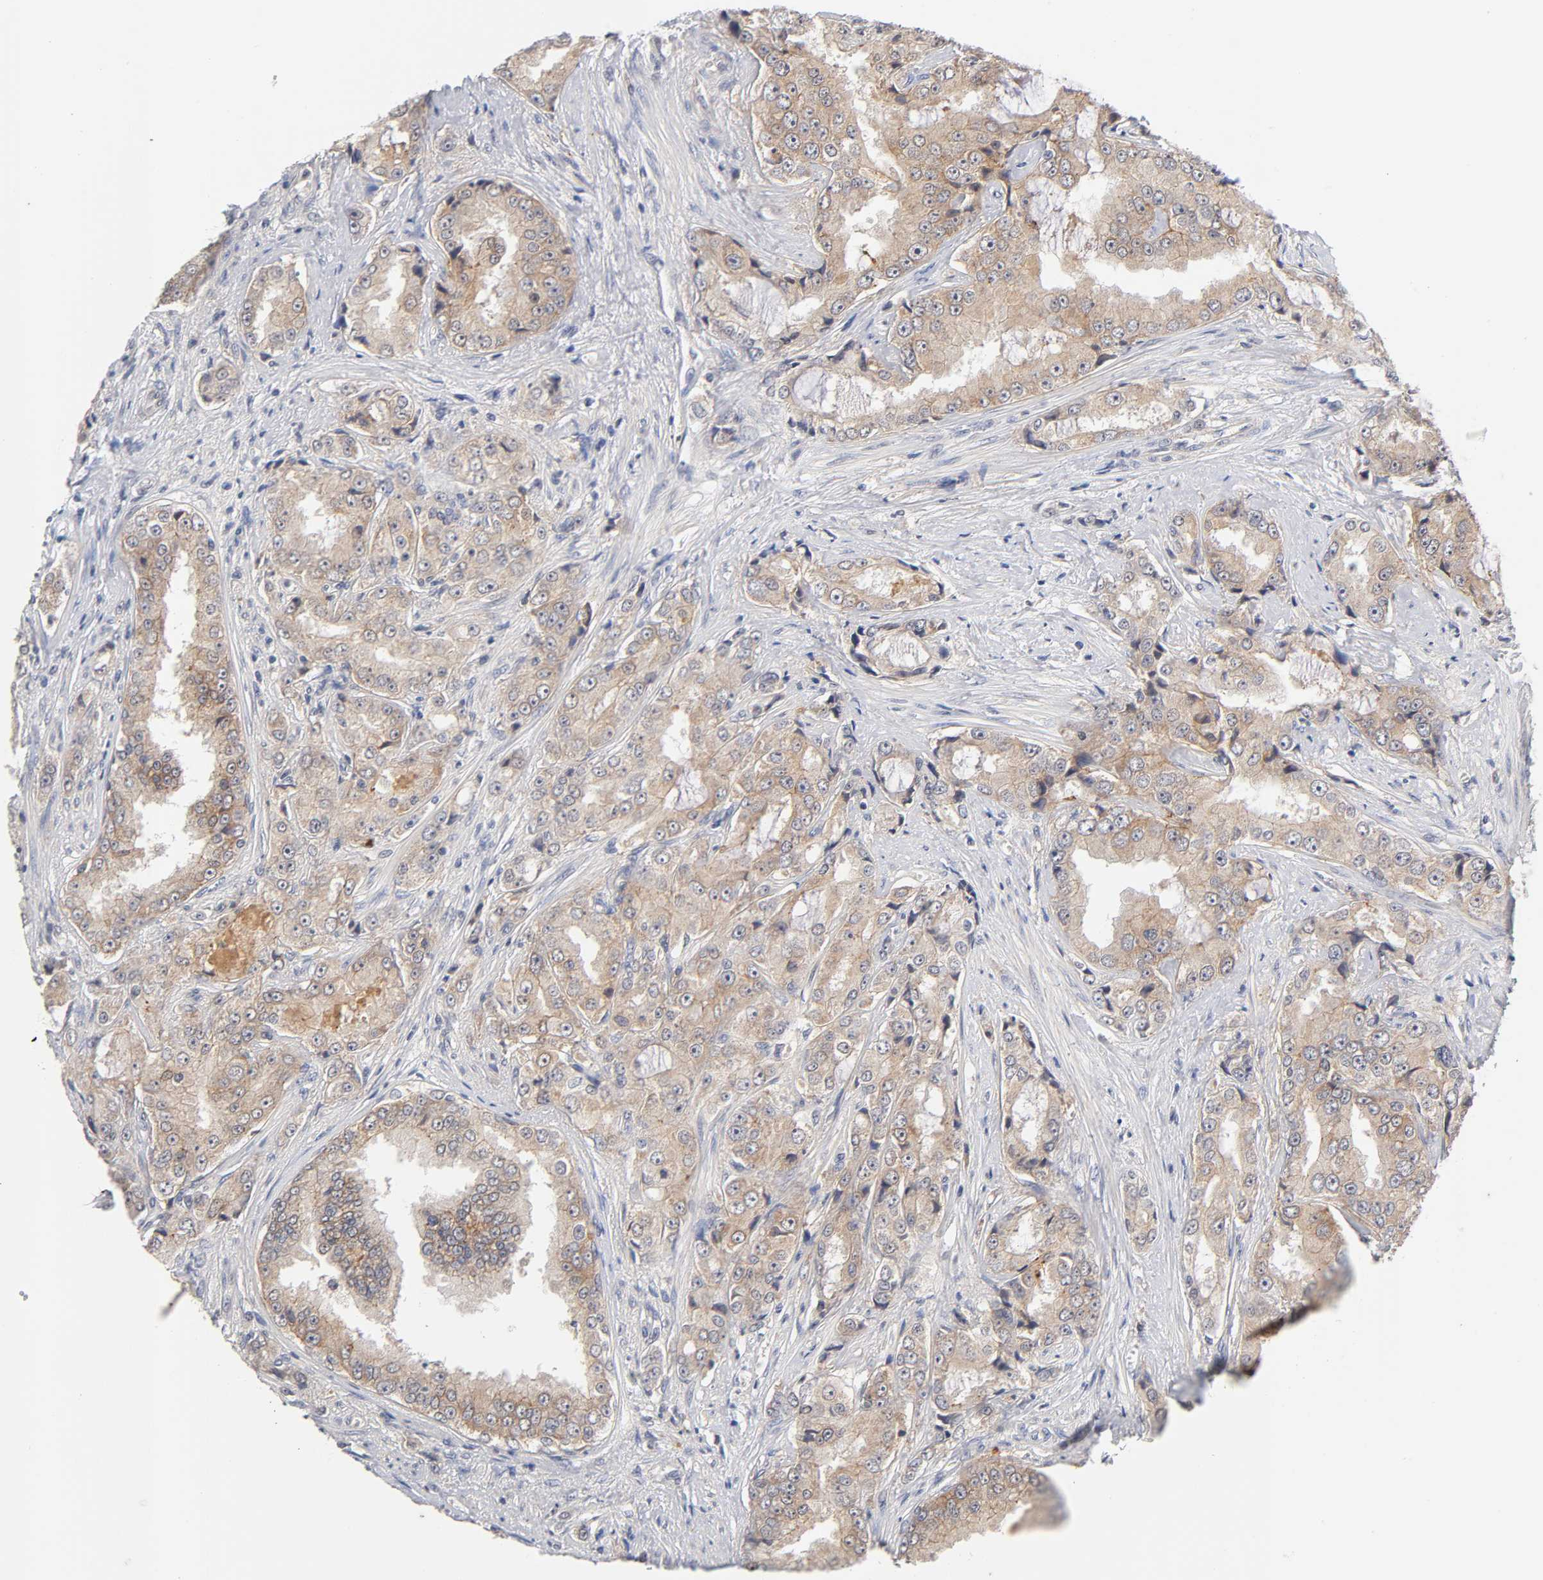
{"staining": {"intensity": "weak", "quantity": ">75%", "location": "cytoplasmic/membranous"}, "tissue": "prostate cancer", "cell_type": "Tumor cells", "image_type": "cancer", "snomed": [{"axis": "morphology", "description": "Adenocarcinoma, High grade"}, {"axis": "topography", "description": "Prostate"}], "caption": "Protein staining by immunohistochemistry (IHC) reveals weak cytoplasmic/membranous expression in about >75% of tumor cells in prostate cancer (adenocarcinoma (high-grade)).", "gene": "CXADR", "patient": {"sex": "male", "age": 73}}